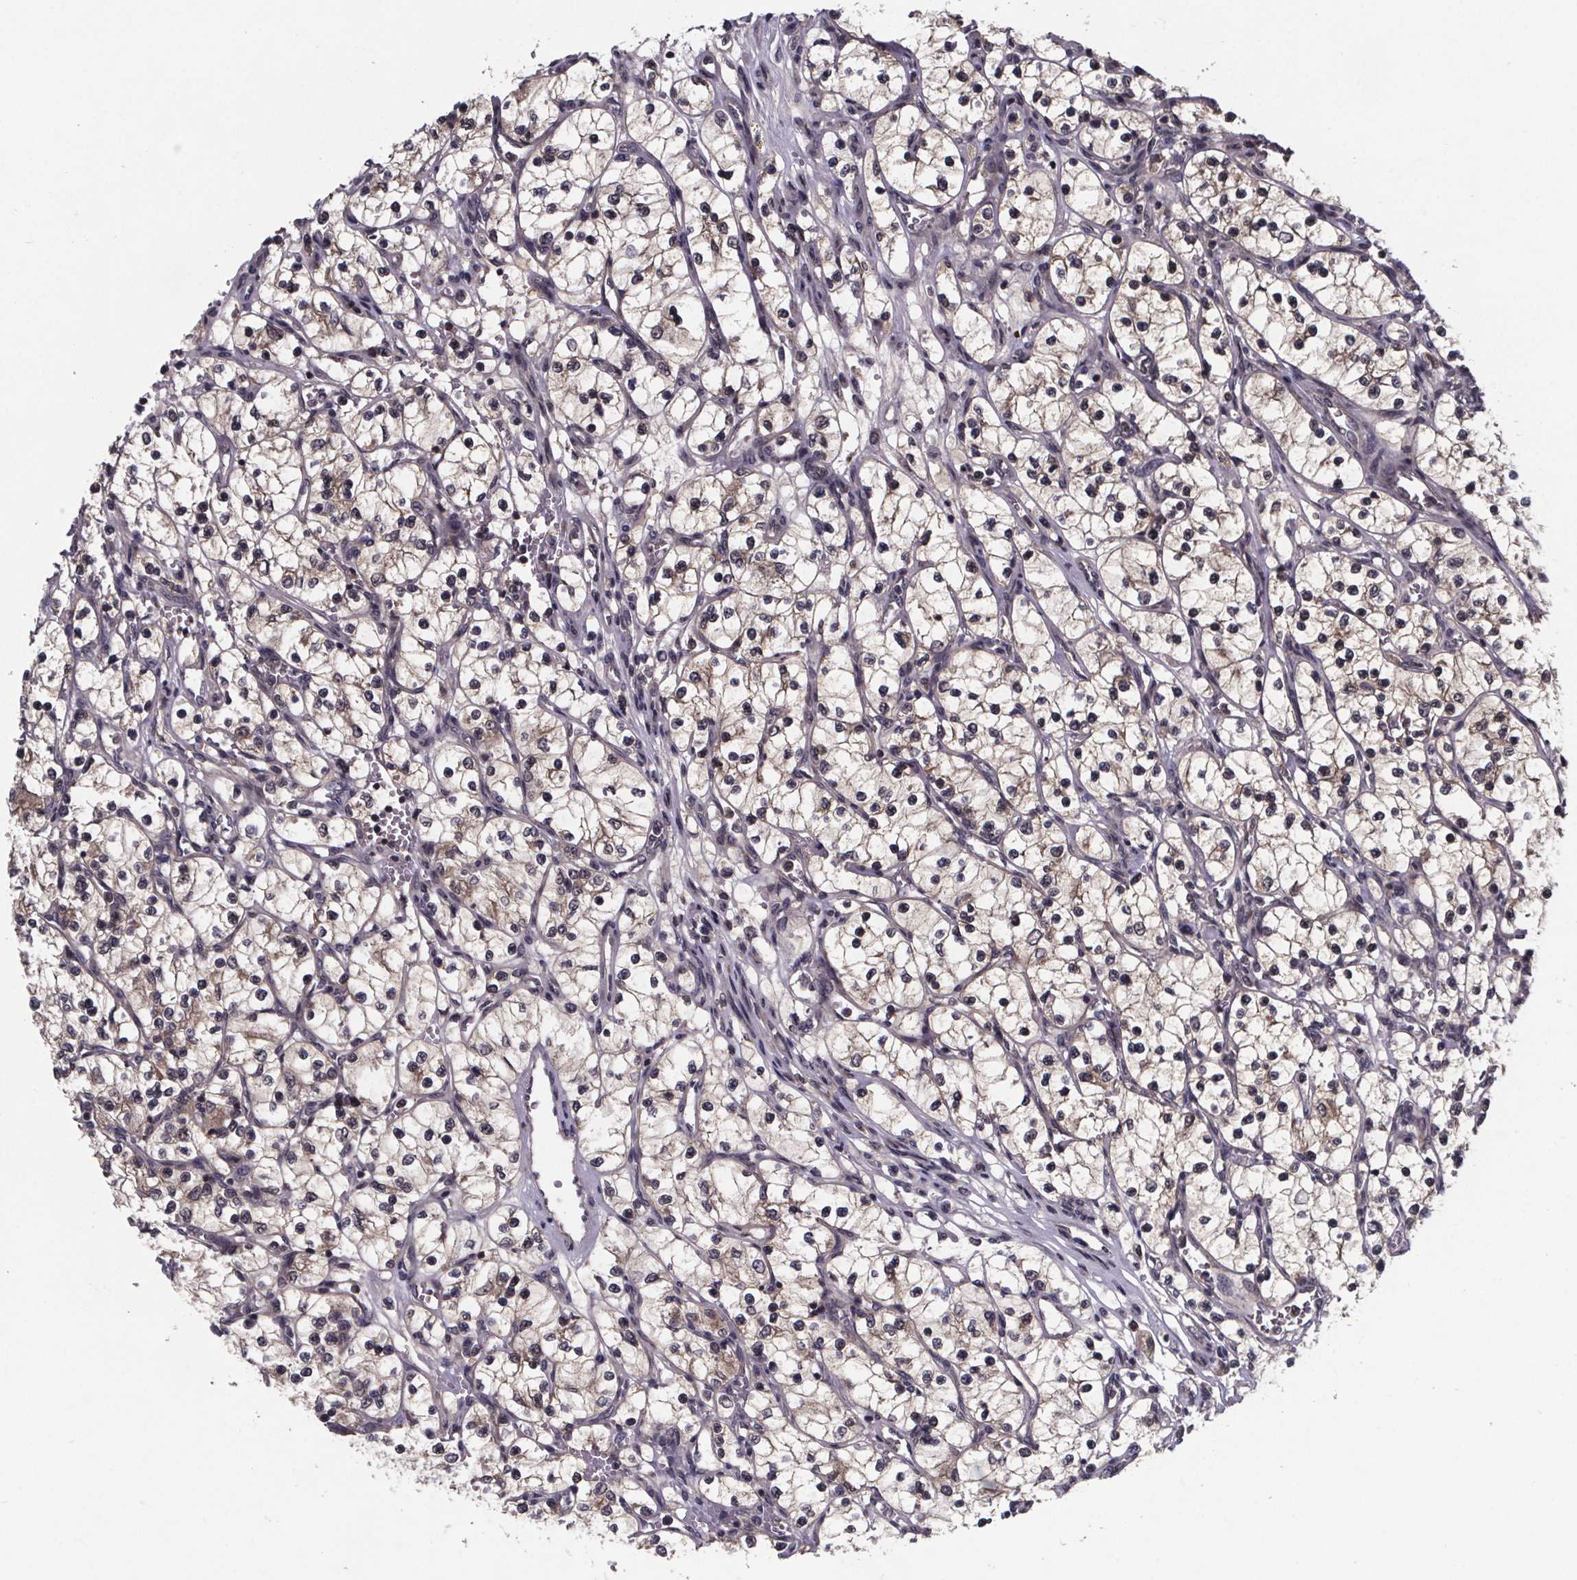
{"staining": {"intensity": "weak", "quantity": "<25%", "location": "cytoplasmic/membranous"}, "tissue": "renal cancer", "cell_type": "Tumor cells", "image_type": "cancer", "snomed": [{"axis": "morphology", "description": "Adenocarcinoma, NOS"}, {"axis": "topography", "description": "Kidney"}], "caption": "Human renal adenocarcinoma stained for a protein using IHC shows no staining in tumor cells.", "gene": "FN3KRP", "patient": {"sex": "female", "age": 69}}